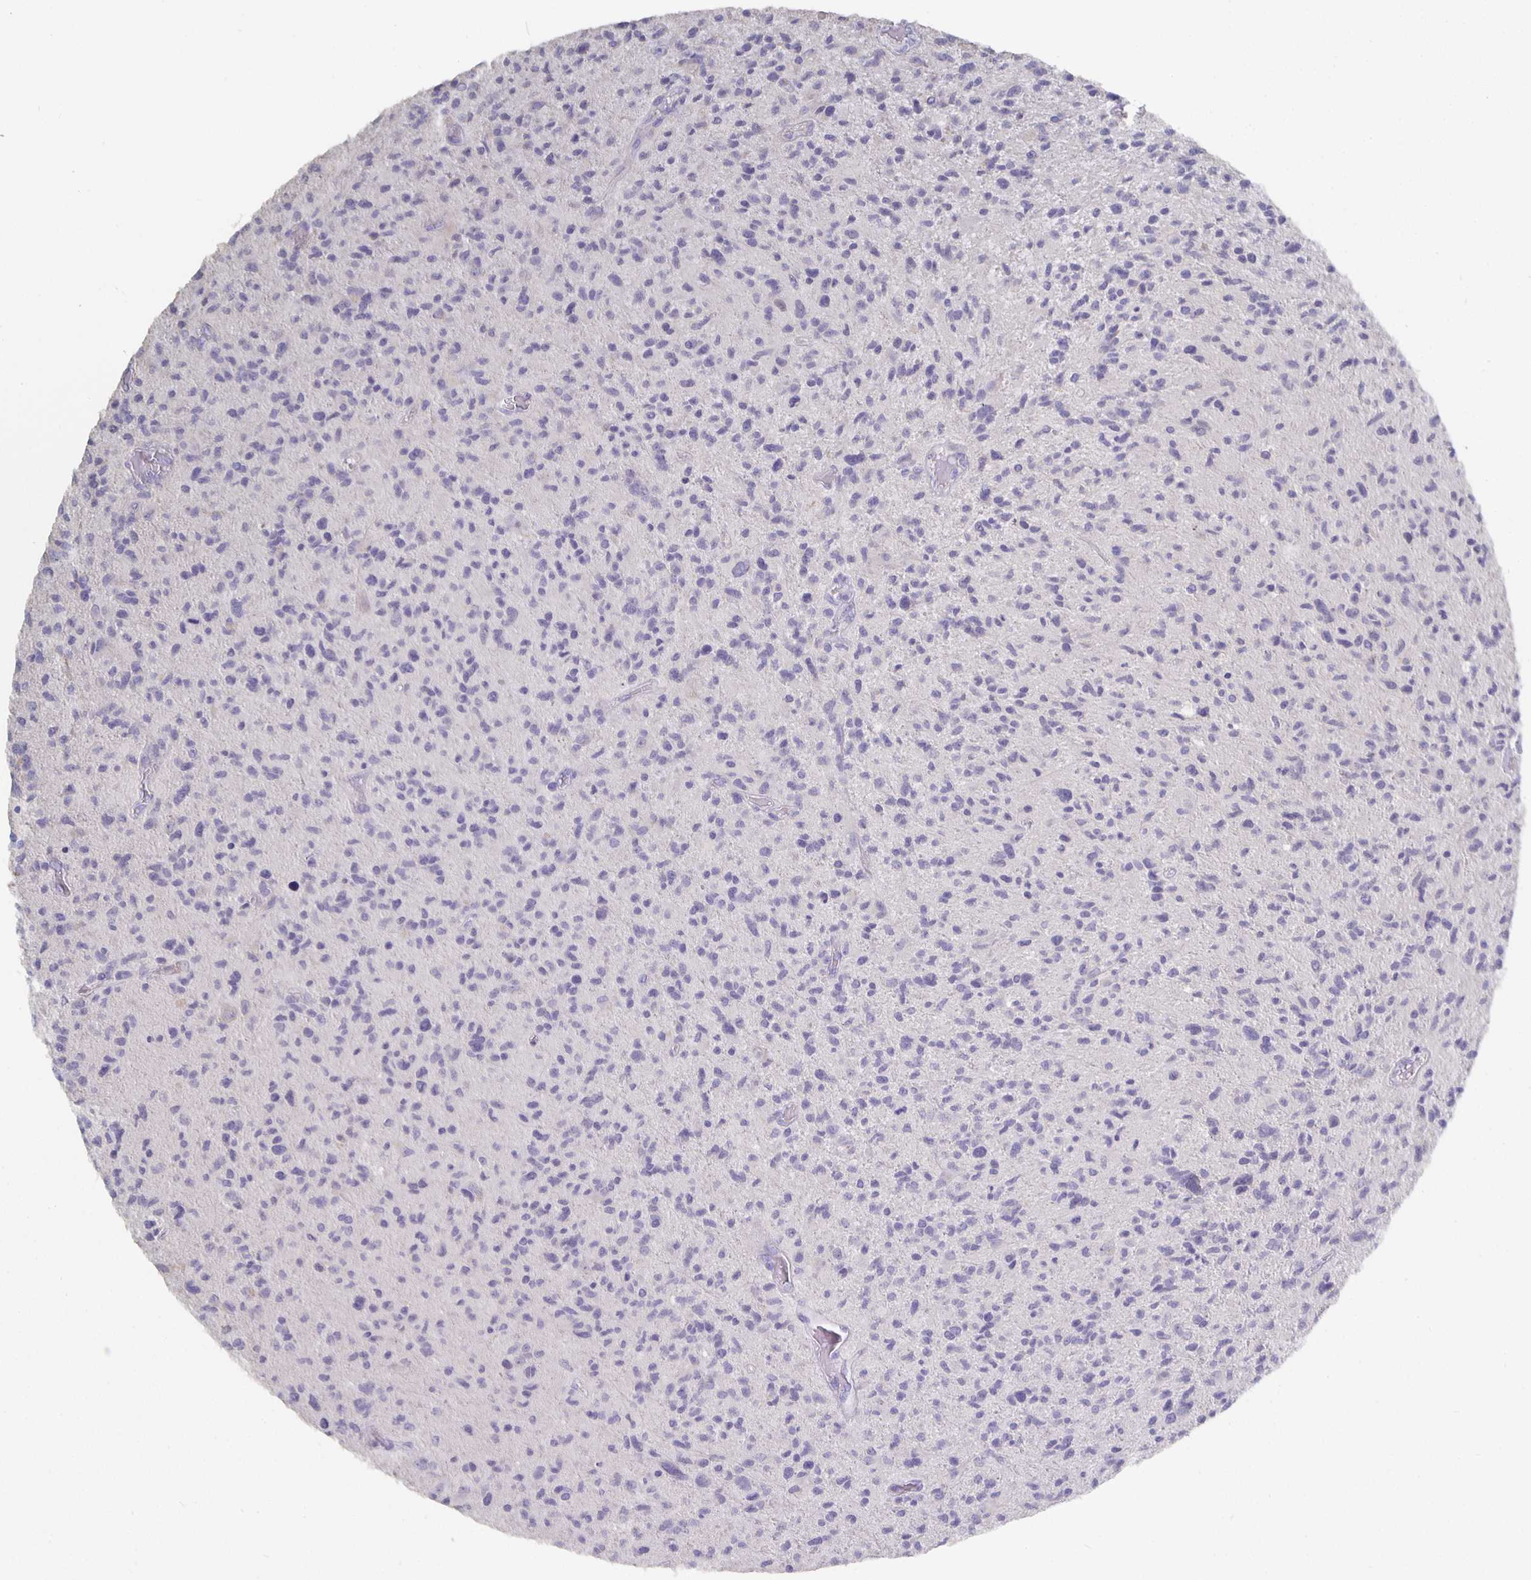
{"staining": {"intensity": "negative", "quantity": "none", "location": "none"}, "tissue": "glioma", "cell_type": "Tumor cells", "image_type": "cancer", "snomed": [{"axis": "morphology", "description": "Glioma, malignant, High grade"}, {"axis": "topography", "description": "Brain"}], "caption": "Image shows no protein staining in tumor cells of malignant glioma (high-grade) tissue.", "gene": "CFAP74", "patient": {"sex": "female", "age": 70}}